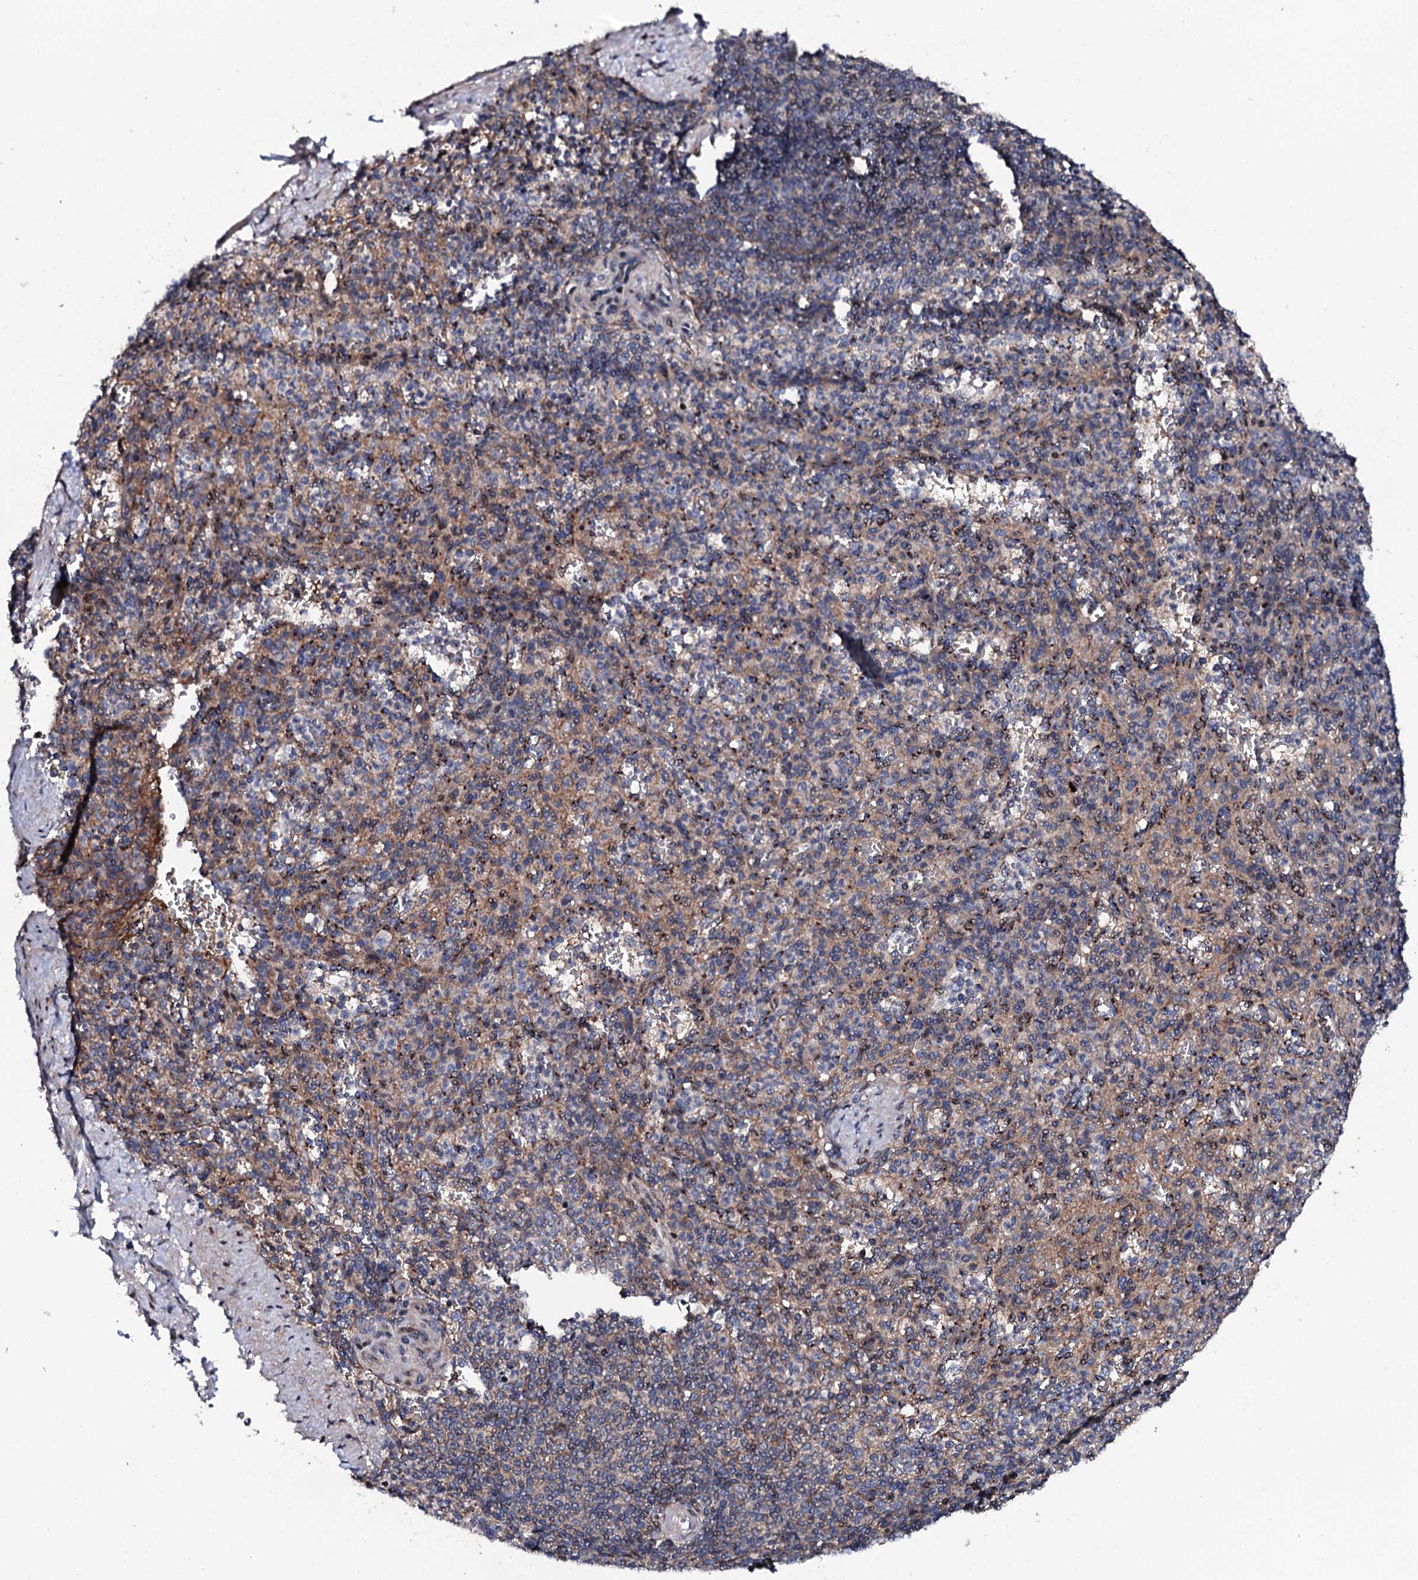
{"staining": {"intensity": "moderate", "quantity": "<25%", "location": "nuclear"}, "tissue": "spleen", "cell_type": "Cells in red pulp", "image_type": "normal", "snomed": [{"axis": "morphology", "description": "Normal tissue, NOS"}, {"axis": "topography", "description": "Spleen"}], "caption": "An IHC image of unremarkable tissue is shown. Protein staining in brown shows moderate nuclear positivity in spleen within cells in red pulp.", "gene": "PLET1", "patient": {"sex": "female", "age": 74}}